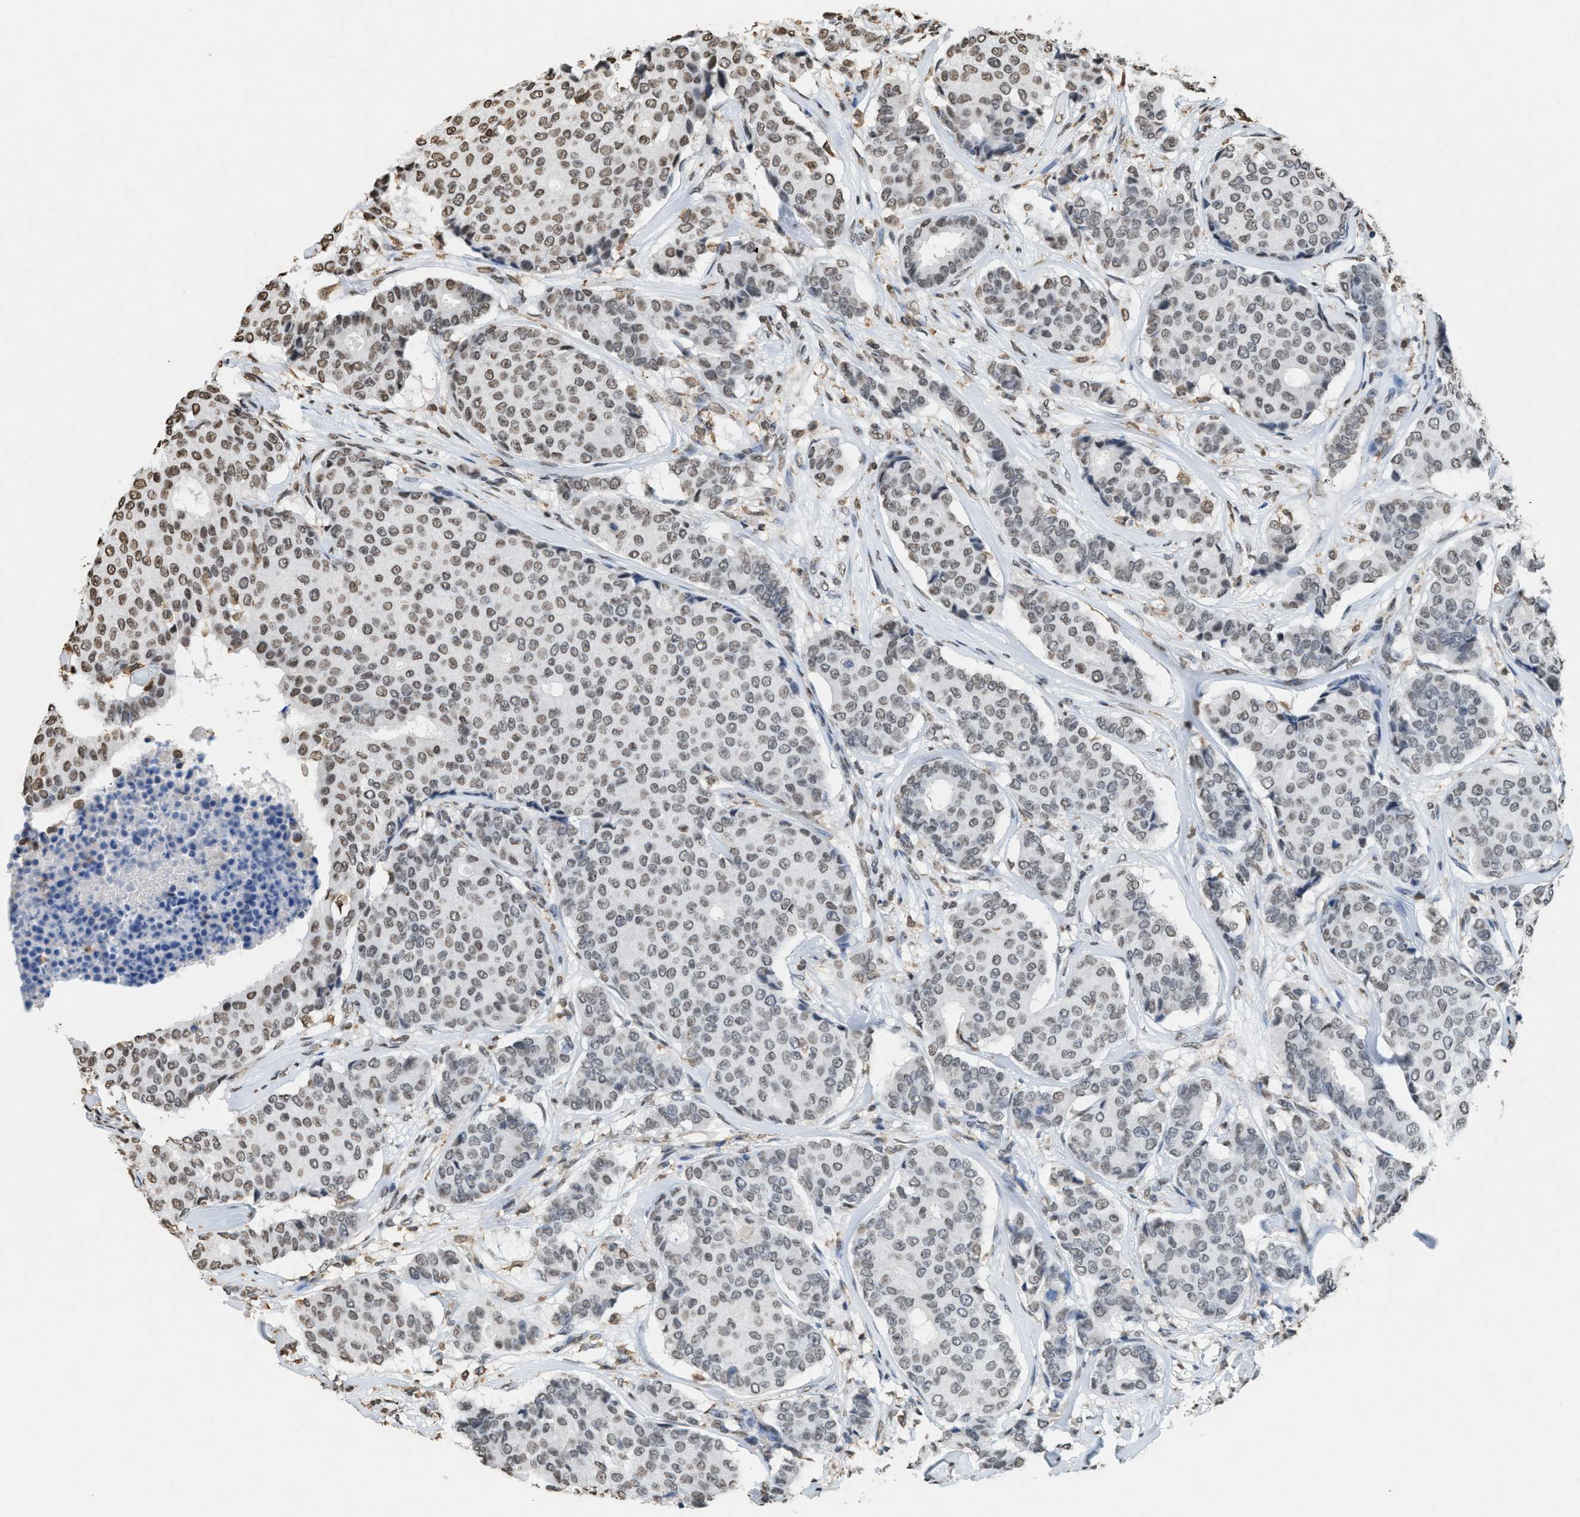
{"staining": {"intensity": "moderate", "quantity": "<25%", "location": "nuclear"}, "tissue": "breast cancer", "cell_type": "Tumor cells", "image_type": "cancer", "snomed": [{"axis": "morphology", "description": "Duct carcinoma"}, {"axis": "topography", "description": "Breast"}], "caption": "Immunohistochemistry (IHC) of human breast intraductal carcinoma reveals low levels of moderate nuclear expression in approximately <25% of tumor cells.", "gene": "NUP88", "patient": {"sex": "female", "age": 75}}